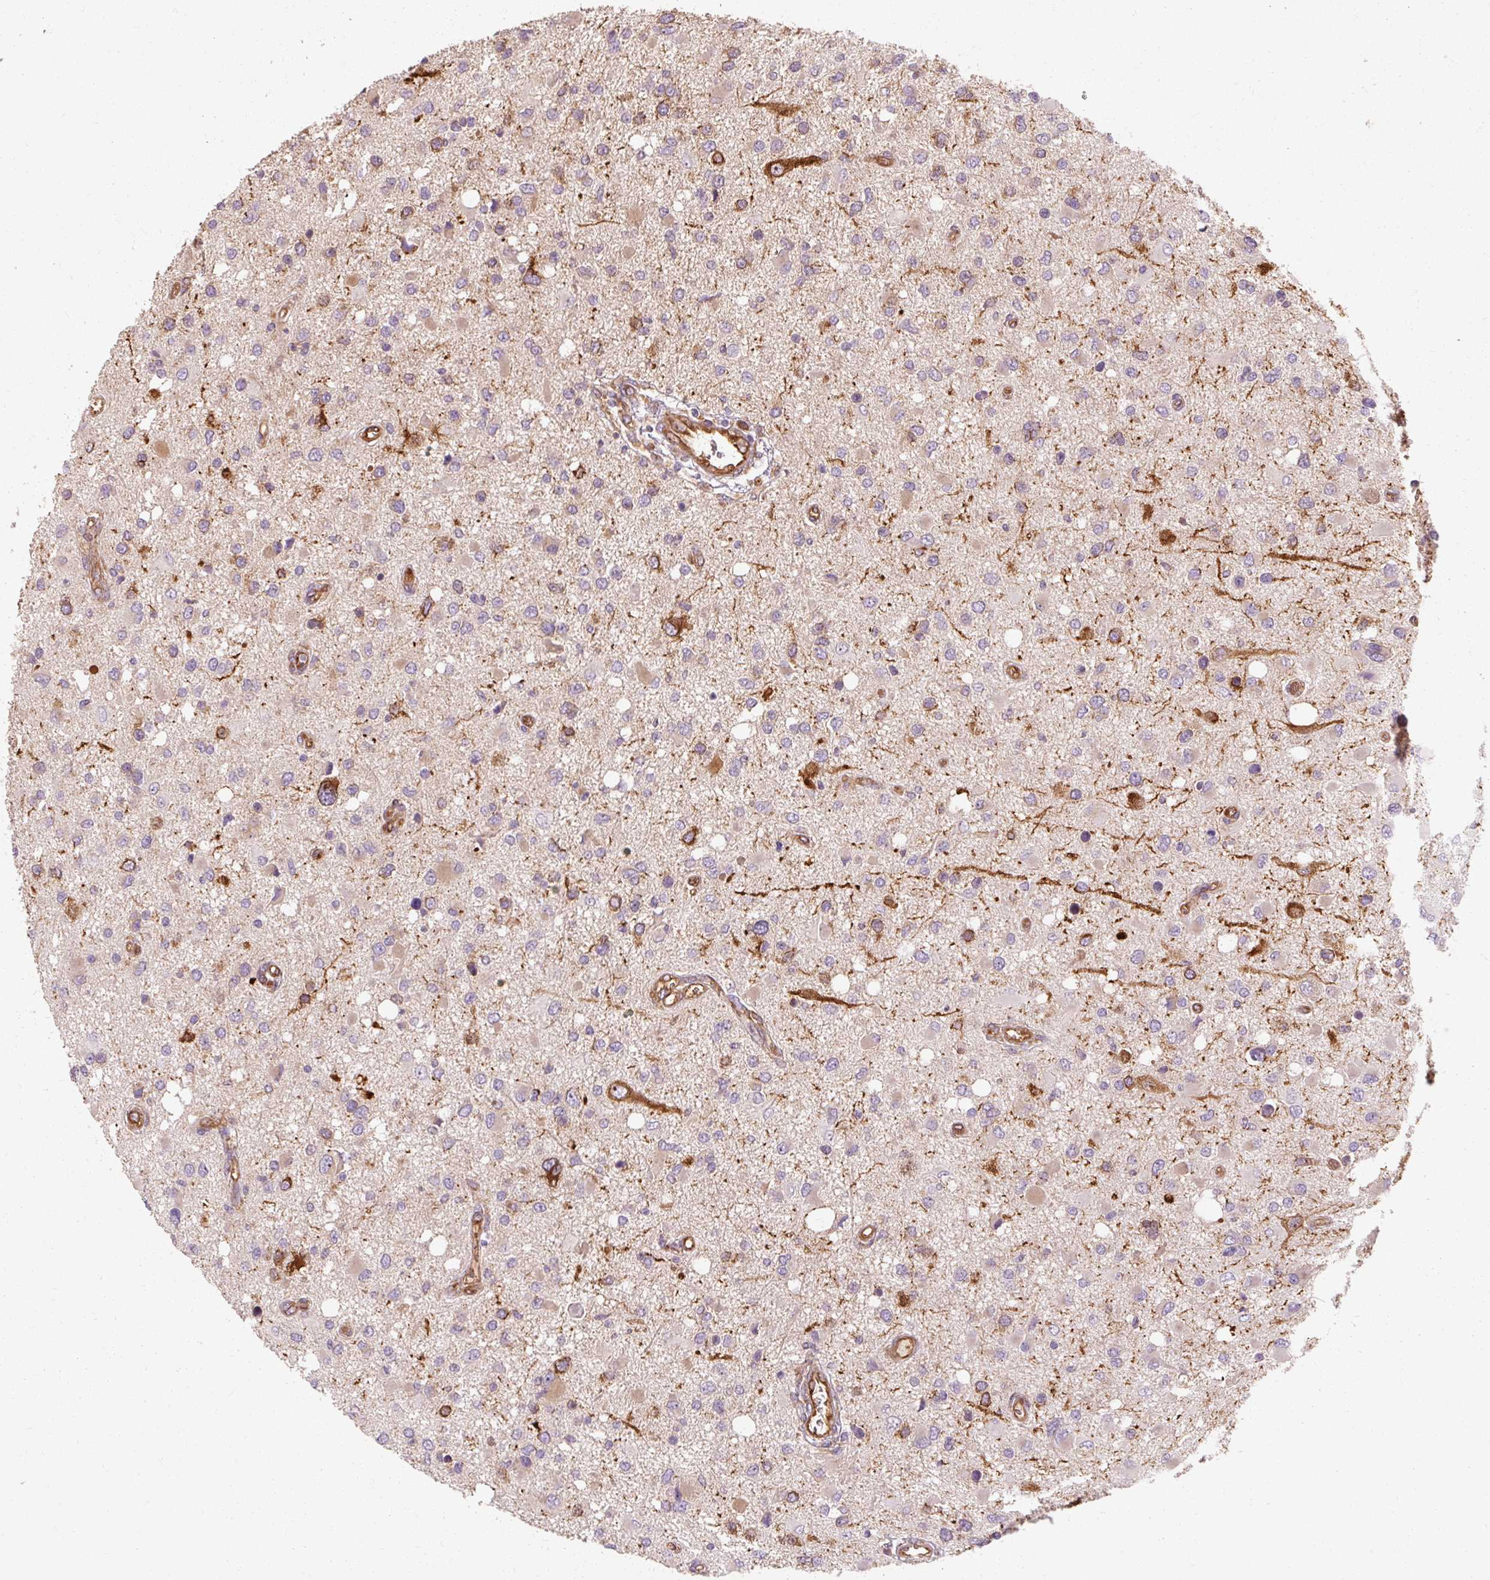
{"staining": {"intensity": "strong", "quantity": "<25%", "location": "cytoplasmic/membranous"}, "tissue": "glioma", "cell_type": "Tumor cells", "image_type": "cancer", "snomed": [{"axis": "morphology", "description": "Glioma, malignant, High grade"}, {"axis": "topography", "description": "Brain"}], "caption": "Immunohistochemistry (IHC) staining of glioma, which reveals medium levels of strong cytoplasmic/membranous positivity in about <25% of tumor cells indicating strong cytoplasmic/membranous protein positivity. The staining was performed using DAB (3,3'-diaminobenzidine) (brown) for protein detection and nuclei were counterstained in hematoxylin (blue).", "gene": "TBC1D4", "patient": {"sex": "male", "age": 53}}